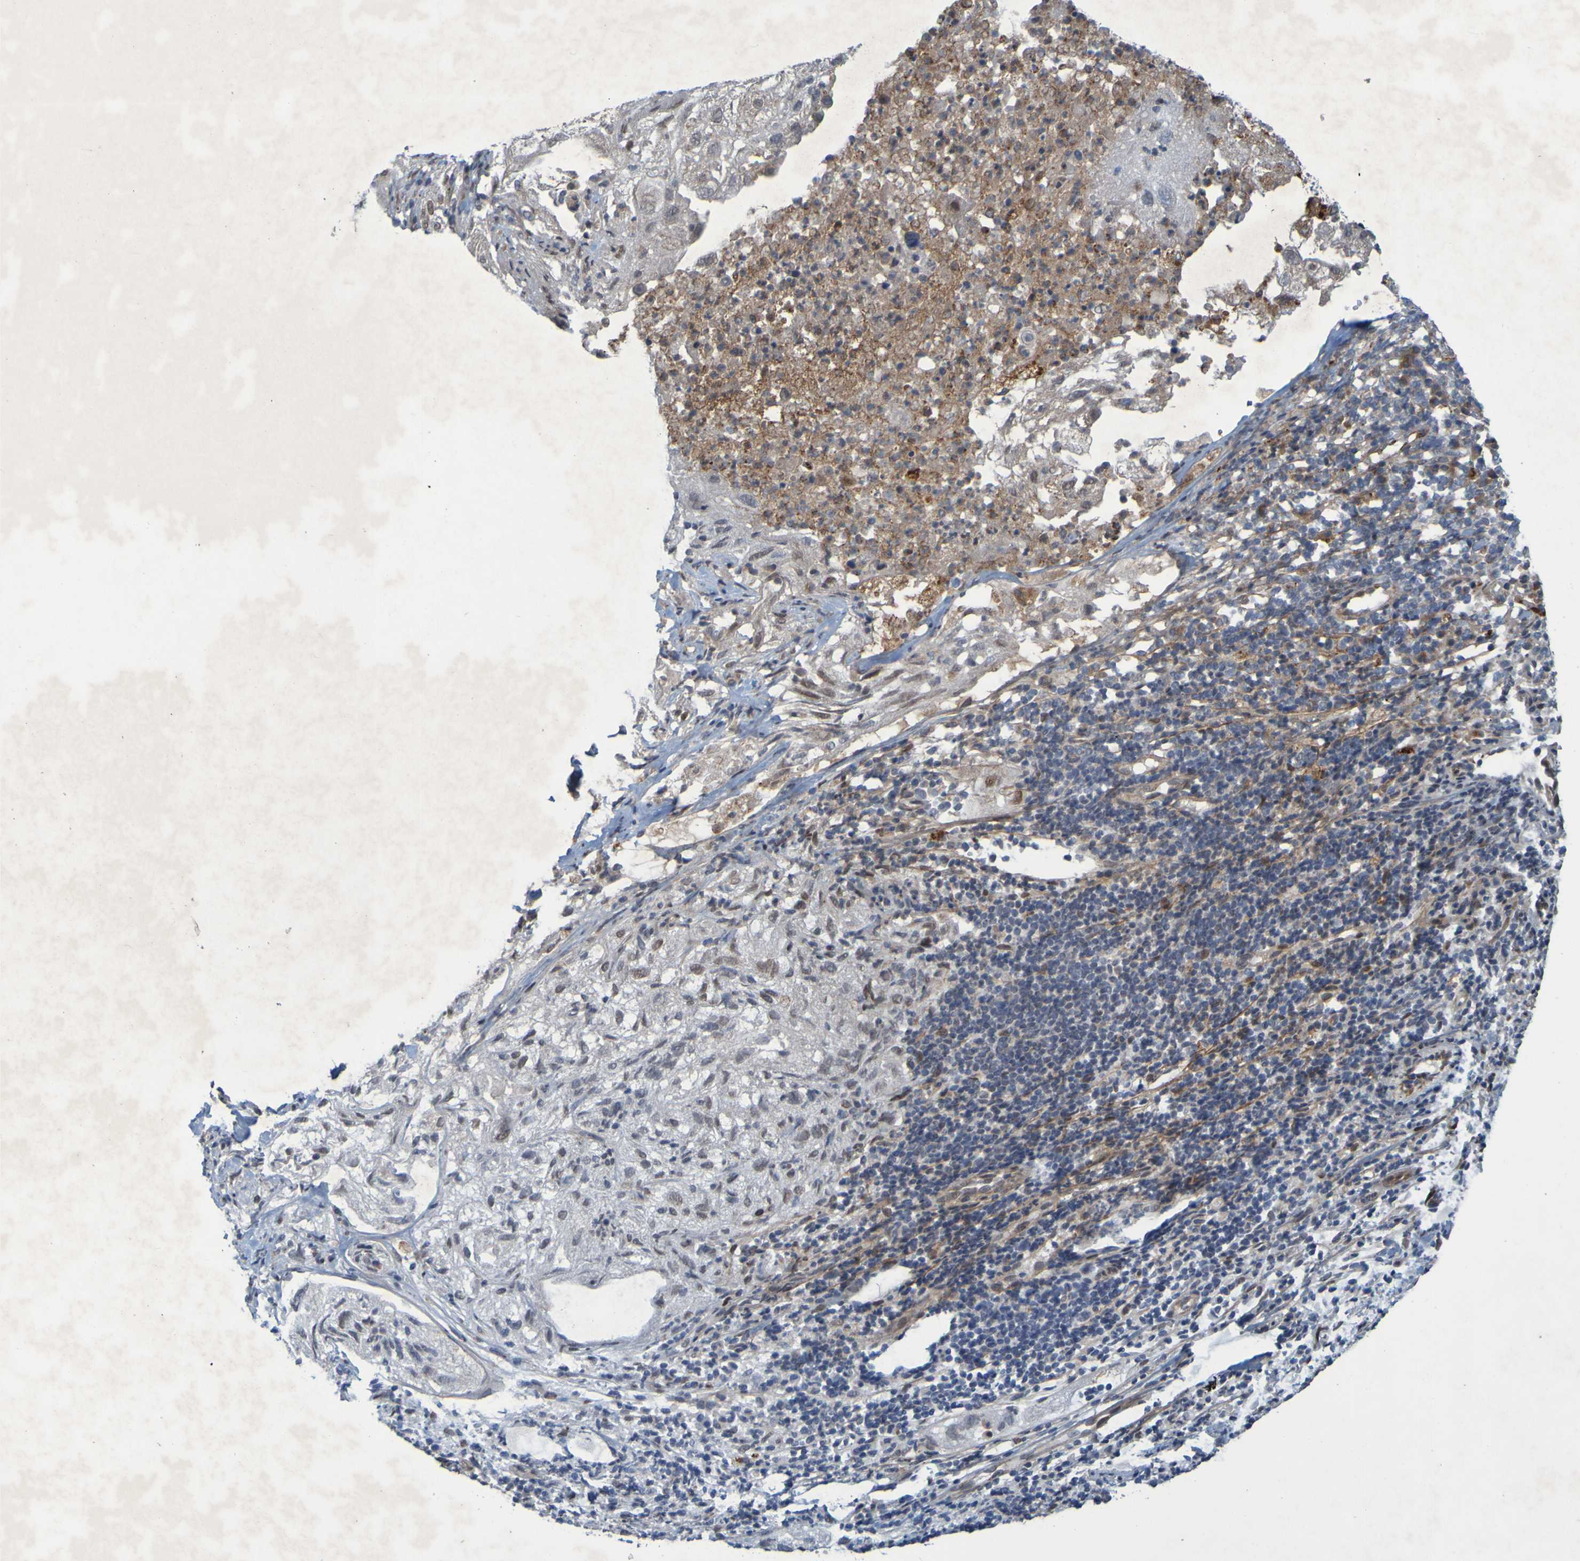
{"staining": {"intensity": "moderate", "quantity": "25%-75%", "location": "nuclear"}, "tissue": "lung cancer", "cell_type": "Tumor cells", "image_type": "cancer", "snomed": [{"axis": "morphology", "description": "Inflammation, NOS"}, {"axis": "morphology", "description": "Squamous cell carcinoma, NOS"}, {"axis": "topography", "description": "Lymph node"}, {"axis": "topography", "description": "Soft tissue"}, {"axis": "topography", "description": "Lung"}], "caption": "Squamous cell carcinoma (lung) tissue demonstrates moderate nuclear staining in about 25%-75% of tumor cells, visualized by immunohistochemistry.", "gene": "MCPH1", "patient": {"sex": "male", "age": 66}}